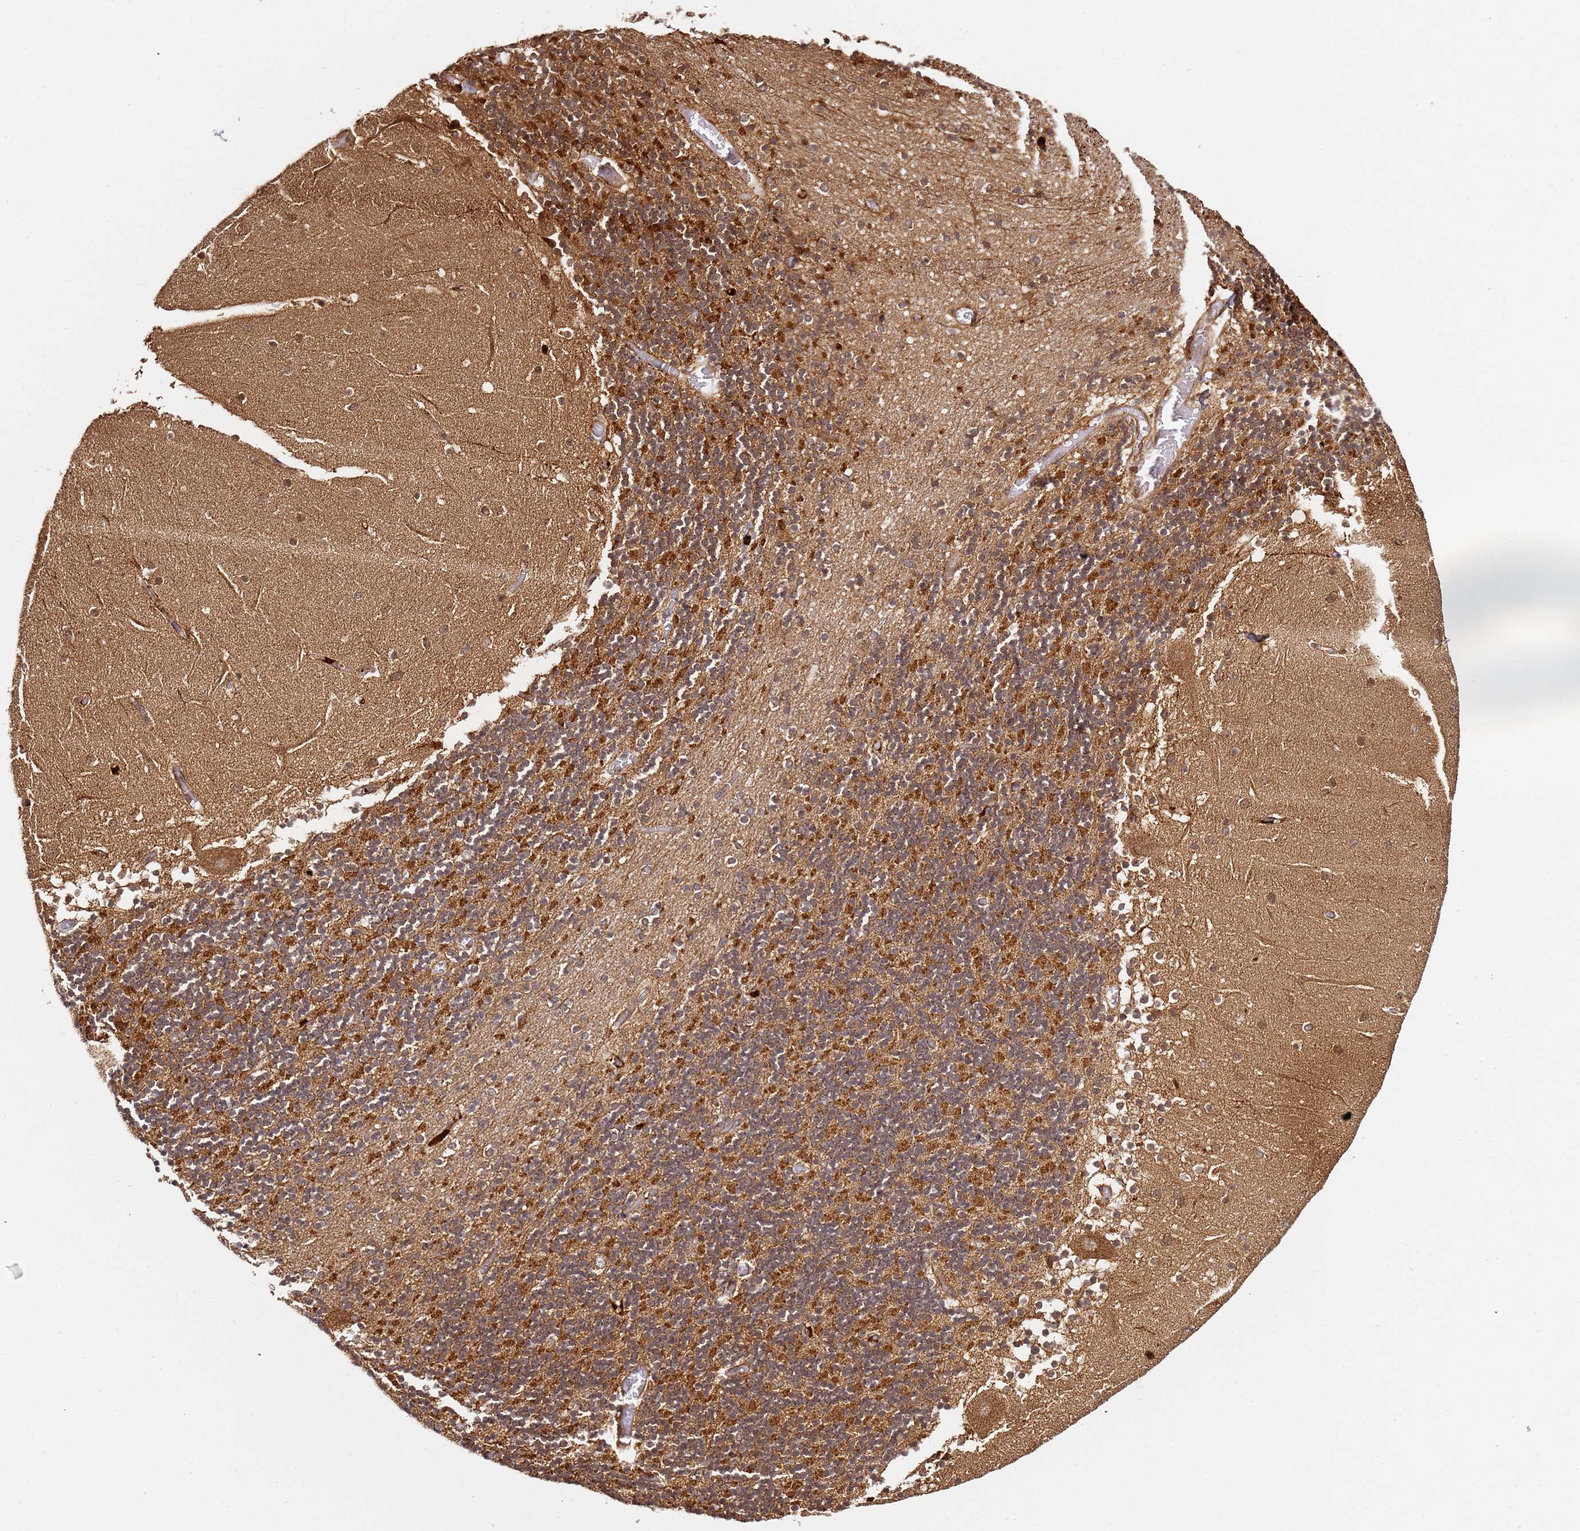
{"staining": {"intensity": "moderate", "quantity": ">75%", "location": "cytoplasmic/membranous,nuclear"}, "tissue": "cerebellum", "cell_type": "Cells in granular layer", "image_type": "normal", "snomed": [{"axis": "morphology", "description": "Normal tissue, NOS"}, {"axis": "topography", "description": "Cerebellum"}], "caption": "Immunohistochemistry (DAB) staining of normal cerebellum displays moderate cytoplasmic/membranous,nuclear protein positivity in approximately >75% of cells in granular layer. The staining was performed using DAB (3,3'-diaminobenzidine) to visualize the protein expression in brown, while the nuclei were stained in blue with hematoxylin (Magnification: 20x).", "gene": "SMOX", "patient": {"sex": "female", "age": 28}}